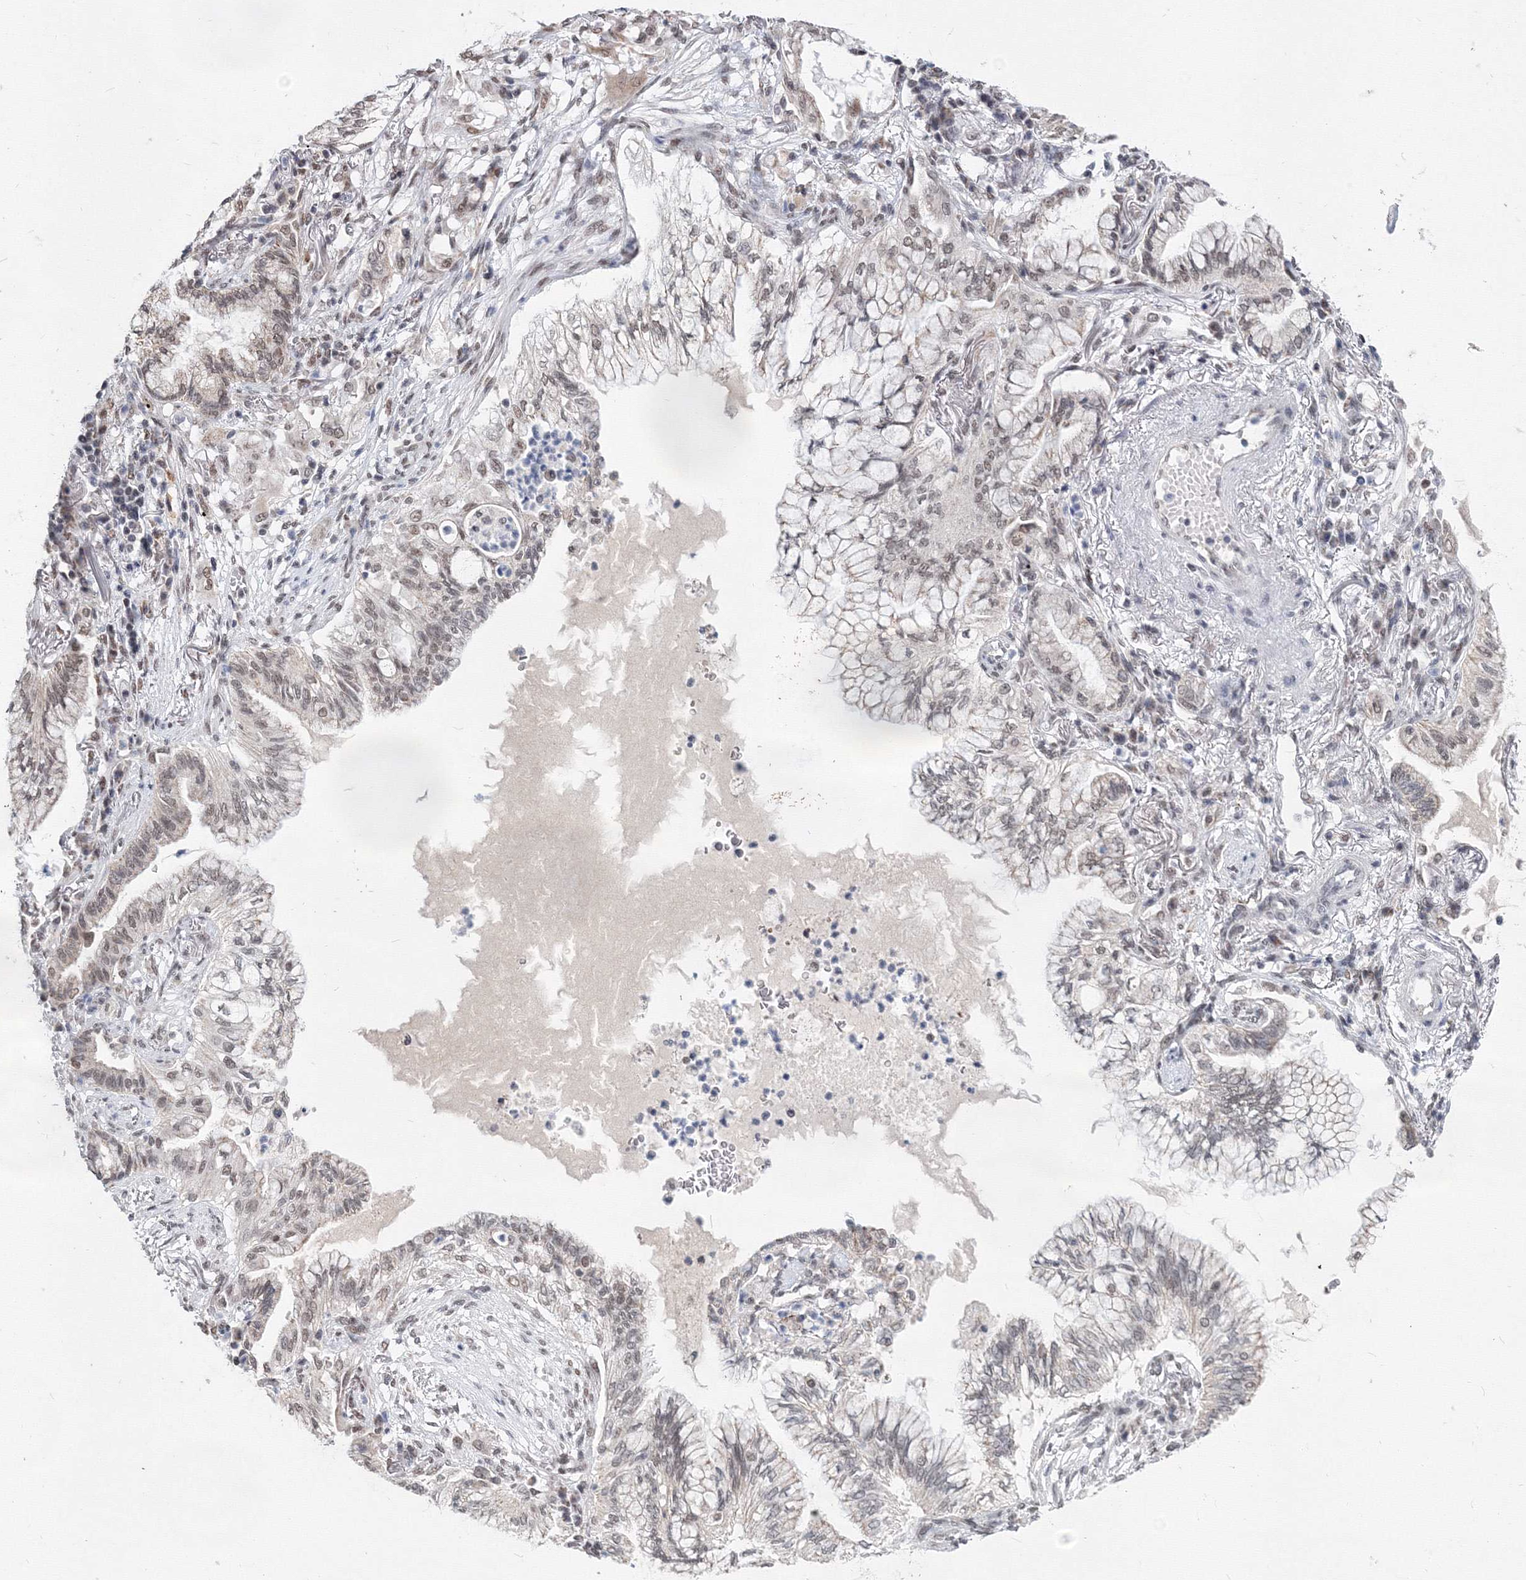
{"staining": {"intensity": "weak", "quantity": "<25%", "location": "nuclear"}, "tissue": "lung cancer", "cell_type": "Tumor cells", "image_type": "cancer", "snomed": [{"axis": "morphology", "description": "Adenocarcinoma, NOS"}, {"axis": "topography", "description": "Lung"}], "caption": "Immunohistochemistry (IHC) micrograph of lung cancer stained for a protein (brown), which demonstrates no staining in tumor cells. (DAB (3,3'-diaminobenzidine) IHC with hematoxylin counter stain).", "gene": "SF3B6", "patient": {"sex": "female", "age": 70}}